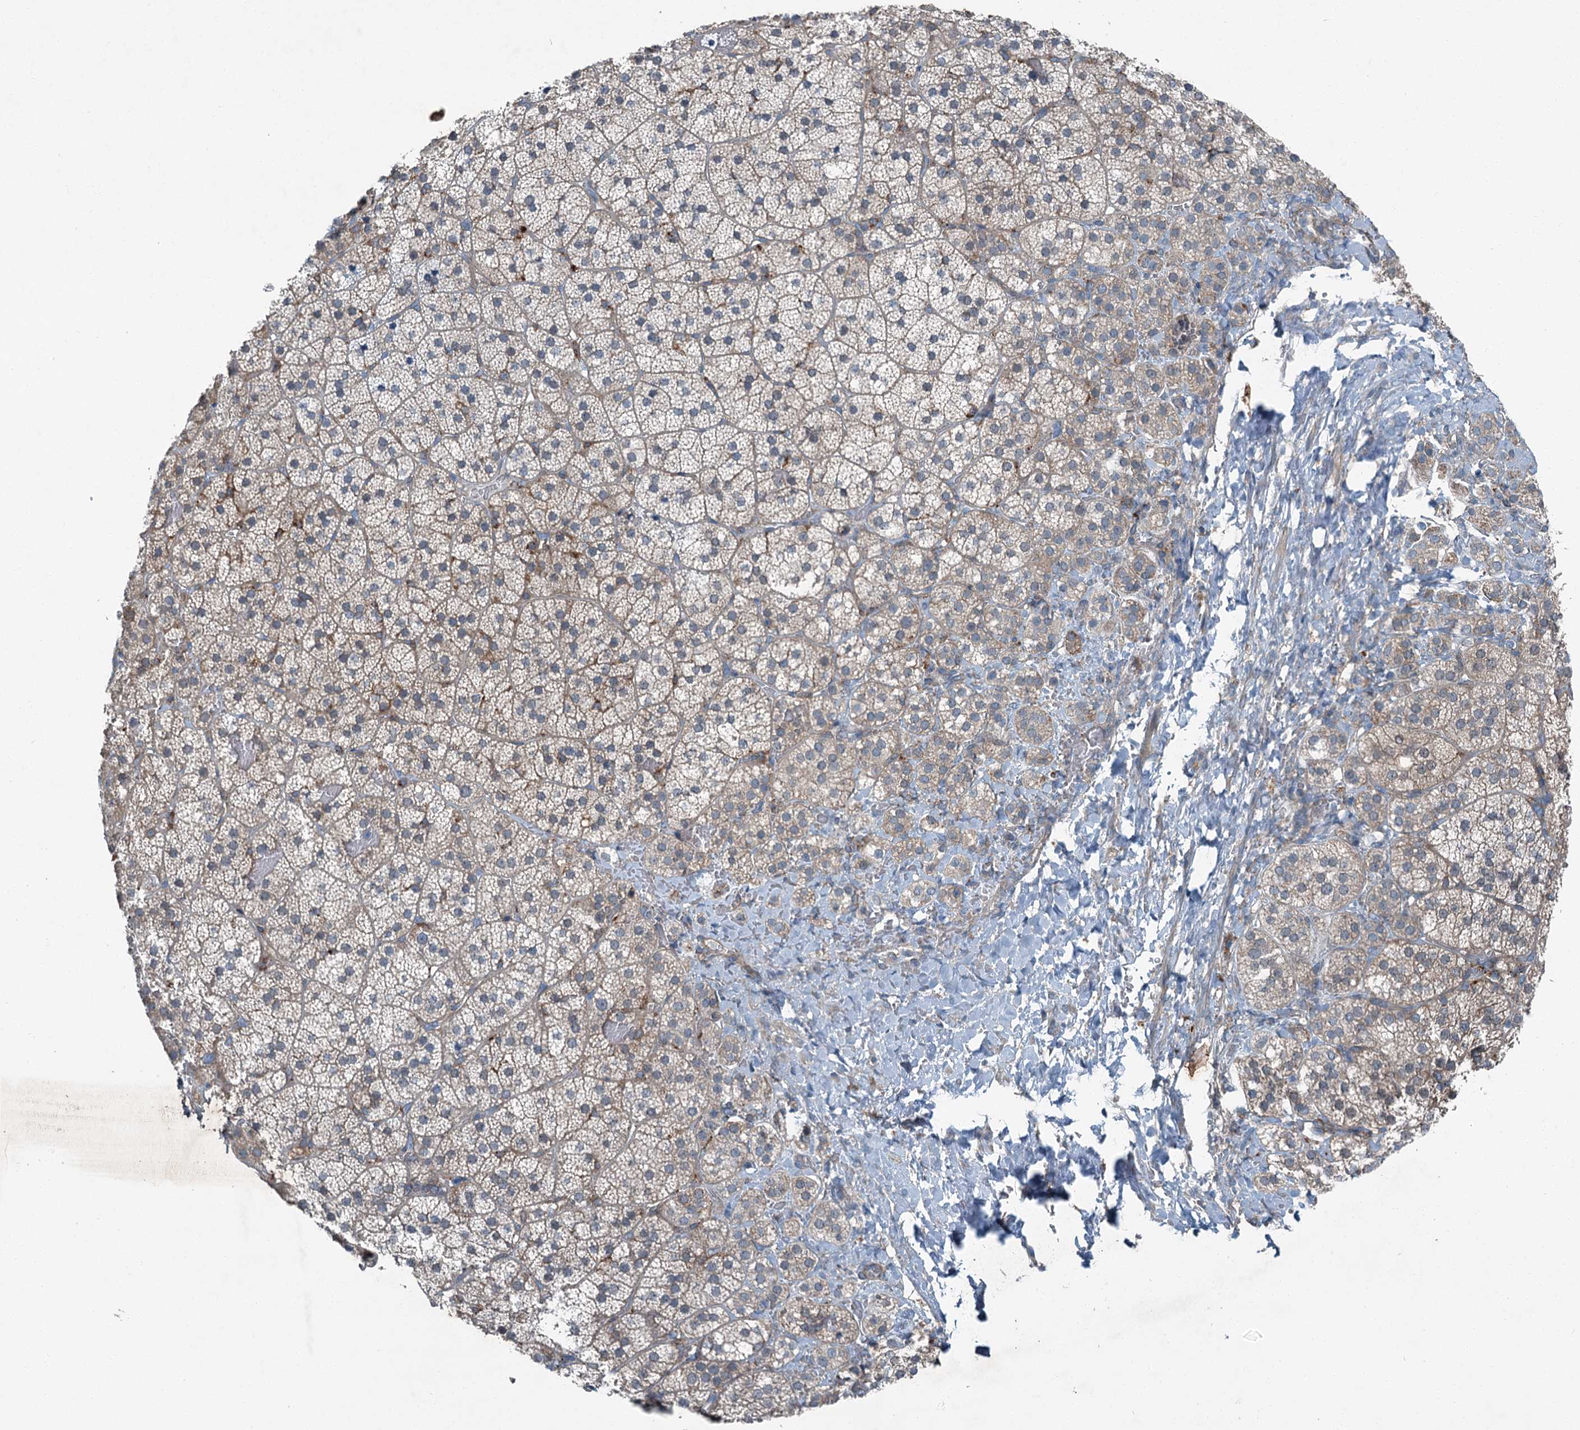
{"staining": {"intensity": "moderate", "quantity": "25%-75%", "location": "cytoplasmic/membranous"}, "tissue": "adrenal gland", "cell_type": "Glandular cells", "image_type": "normal", "snomed": [{"axis": "morphology", "description": "Normal tissue, NOS"}, {"axis": "topography", "description": "Adrenal gland"}], "caption": "Adrenal gland stained with DAB IHC demonstrates medium levels of moderate cytoplasmic/membranous positivity in approximately 25%-75% of glandular cells.", "gene": "AXL", "patient": {"sex": "female", "age": 44}}